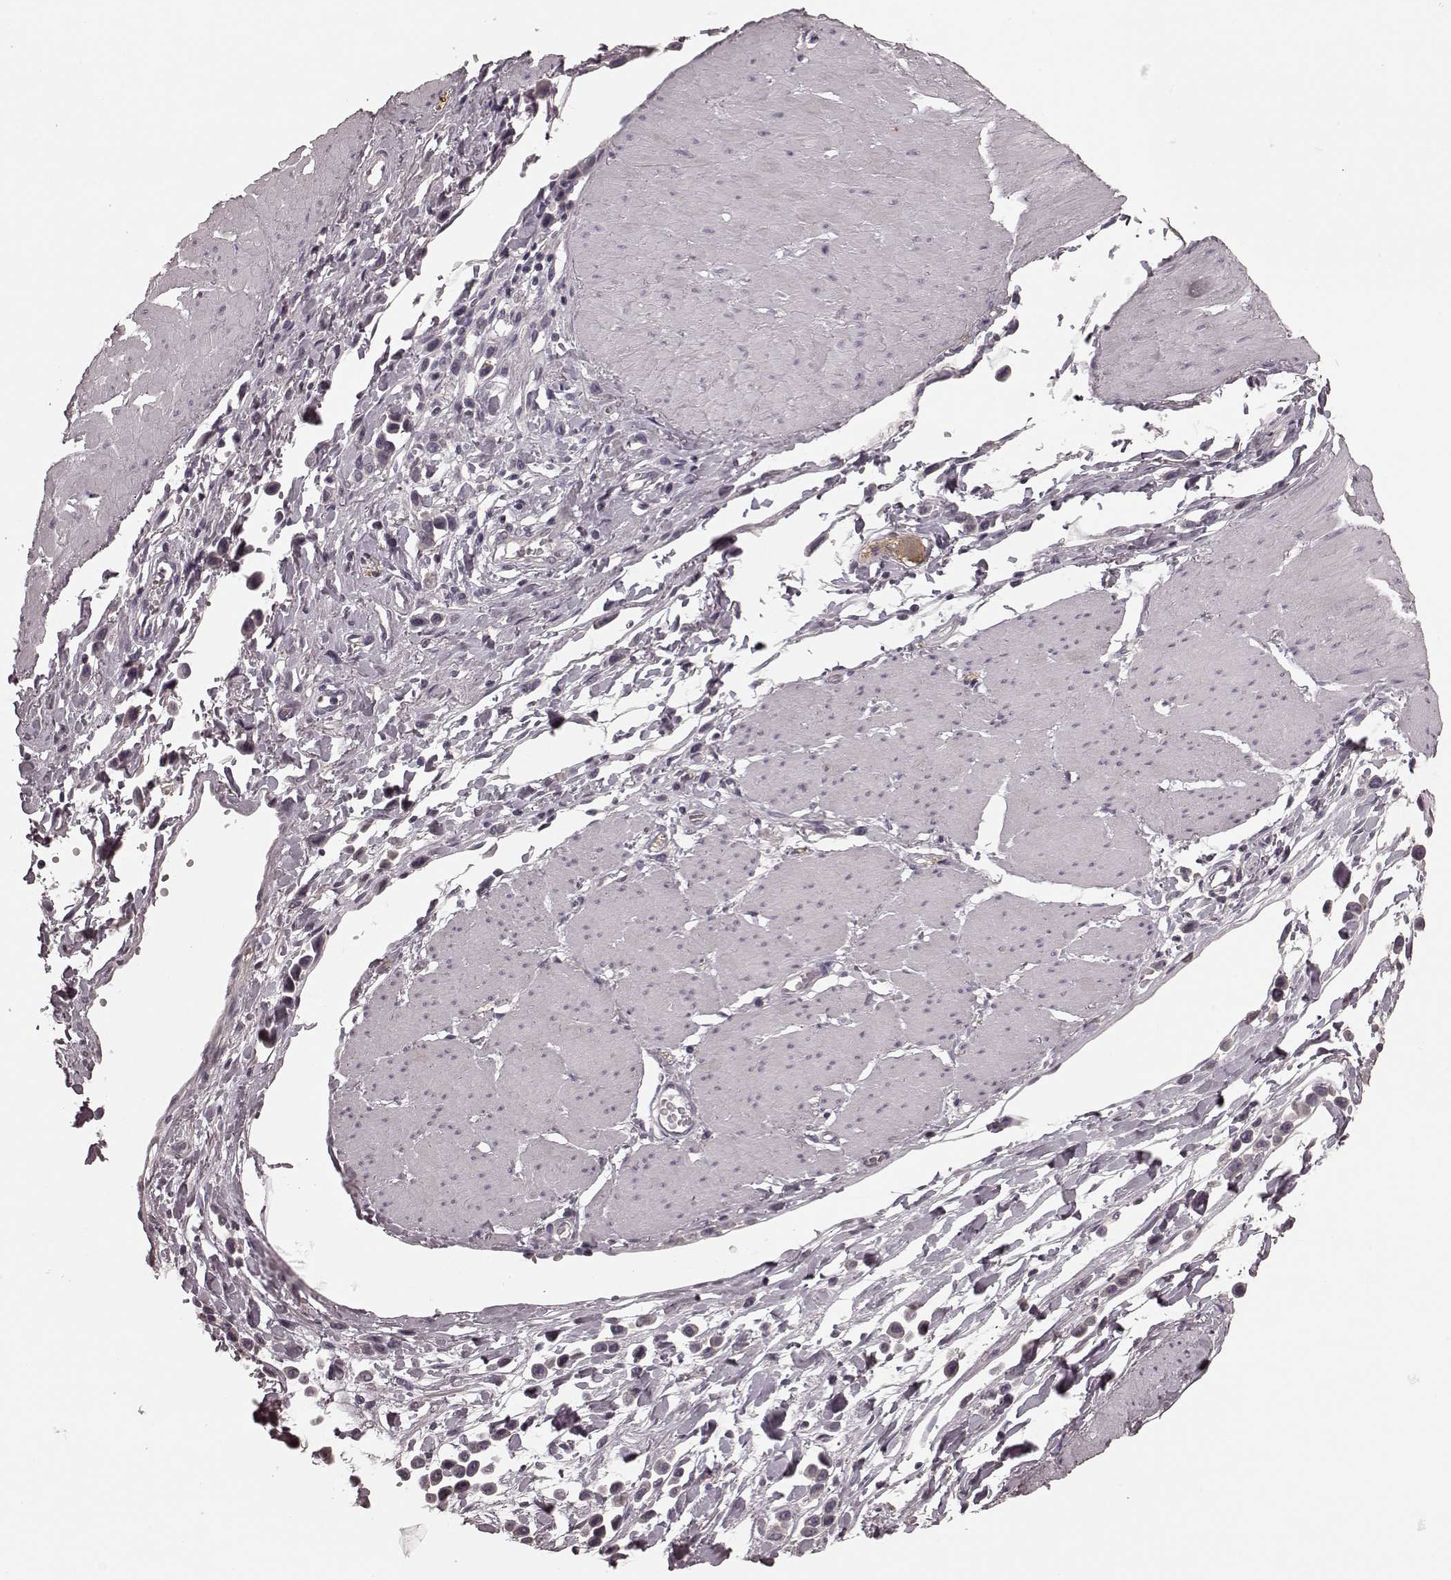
{"staining": {"intensity": "negative", "quantity": "none", "location": "none"}, "tissue": "stomach cancer", "cell_type": "Tumor cells", "image_type": "cancer", "snomed": [{"axis": "morphology", "description": "Adenocarcinoma, NOS"}, {"axis": "topography", "description": "Stomach"}], "caption": "An image of stomach adenocarcinoma stained for a protein displays no brown staining in tumor cells. The staining was performed using DAB (3,3'-diaminobenzidine) to visualize the protein expression in brown, while the nuclei were stained in blue with hematoxylin (Magnification: 20x).", "gene": "PRKCE", "patient": {"sex": "male", "age": 47}}